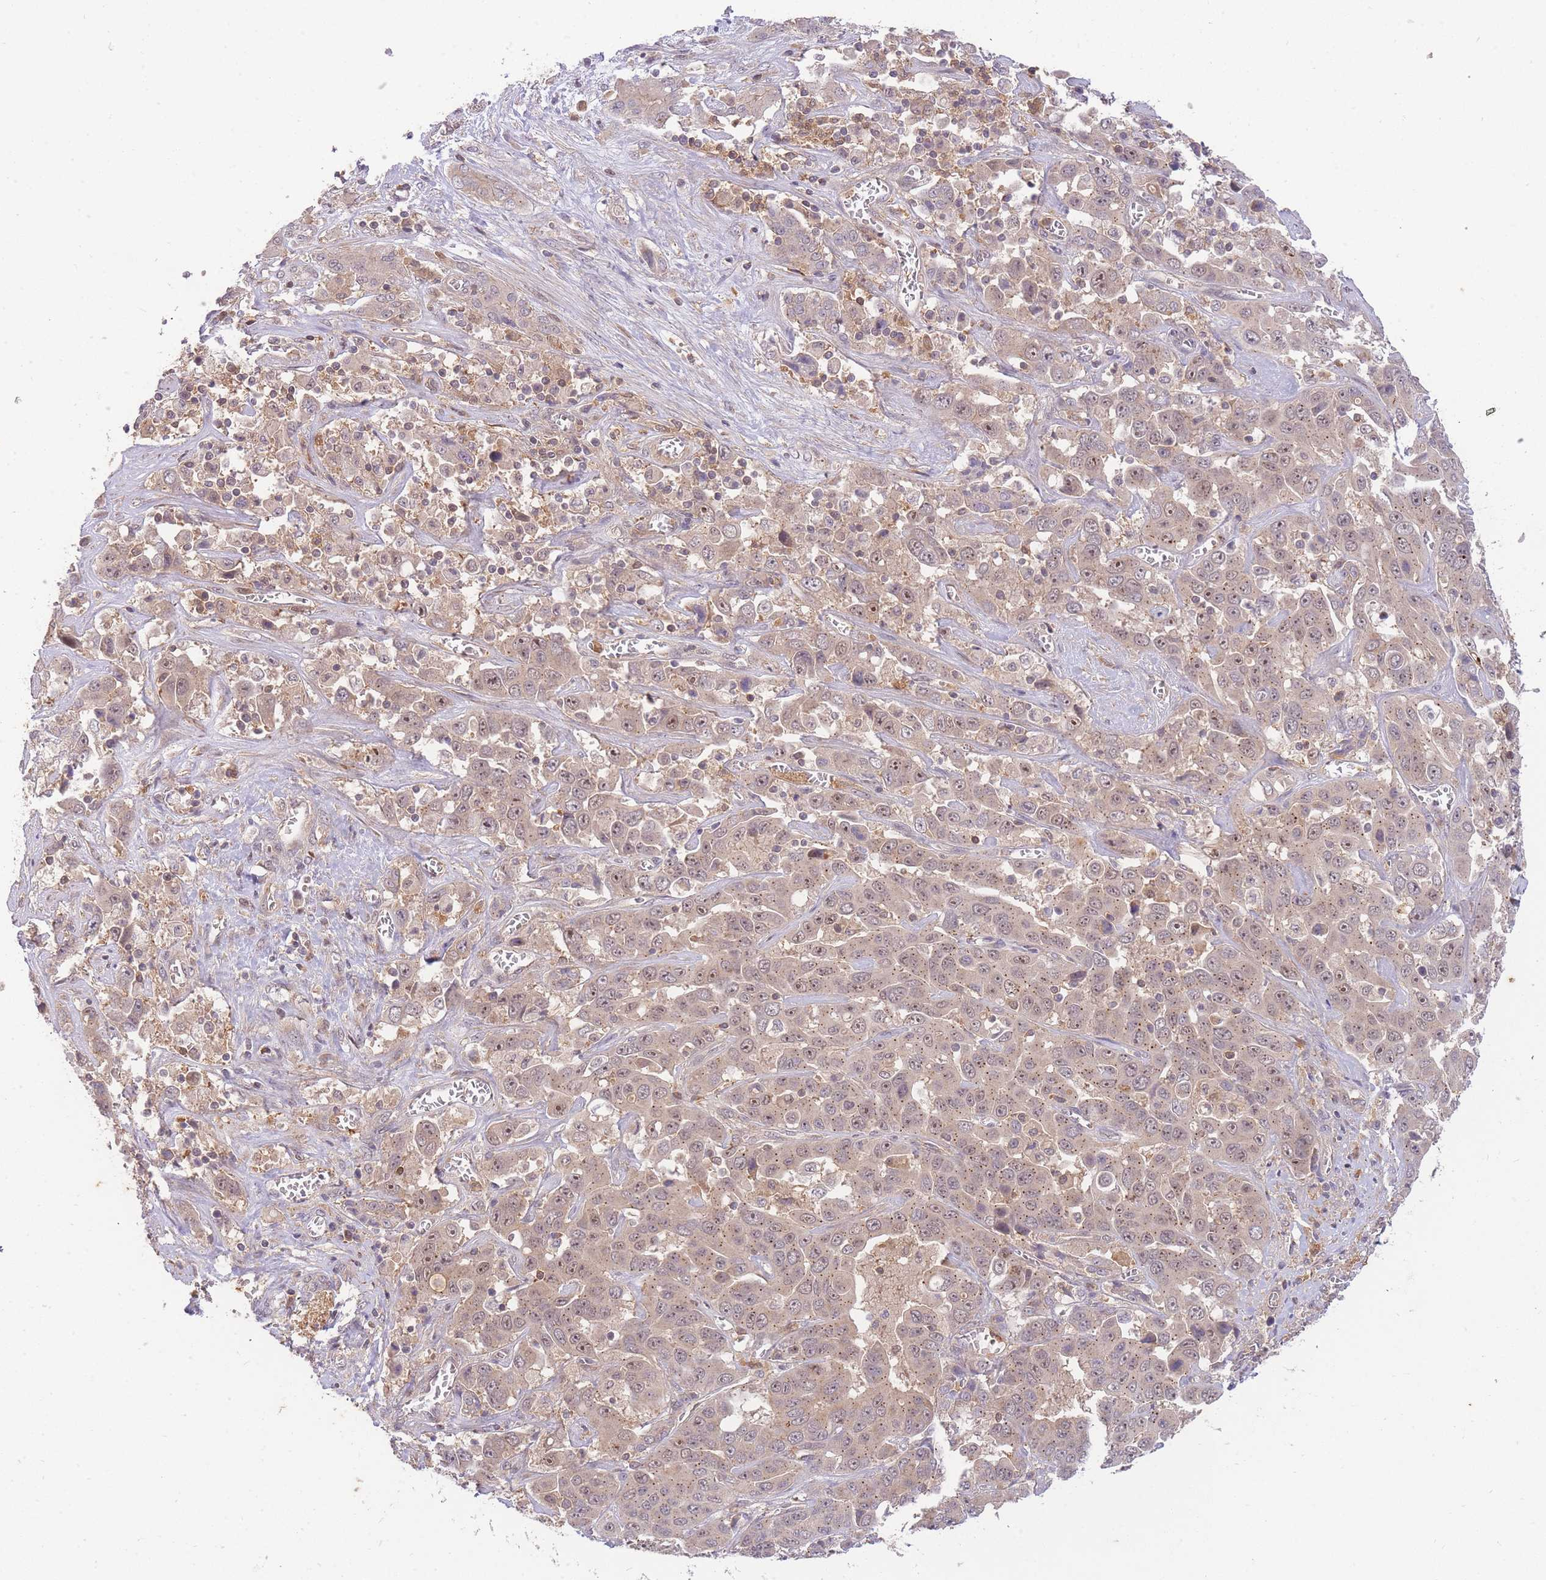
{"staining": {"intensity": "weak", "quantity": "25%-75%", "location": "cytoplasmic/membranous,nuclear"}, "tissue": "liver cancer", "cell_type": "Tumor cells", "image_type": "cancer", "snomed": [{"axis": "morphology", "description": "Cholangiocarcinoma"}, {"axis": "topography", "description": "Liver"}], "caption": "A histopathology image showing weak cytoplasmic/membranous and nuclear staining in about 25%-75% of tumor cells in liver cancer, as visualized by brown immunohistochemical staining.", "gene": "ST8SIA4", "patient": {"sex": "female", "age": 52}}